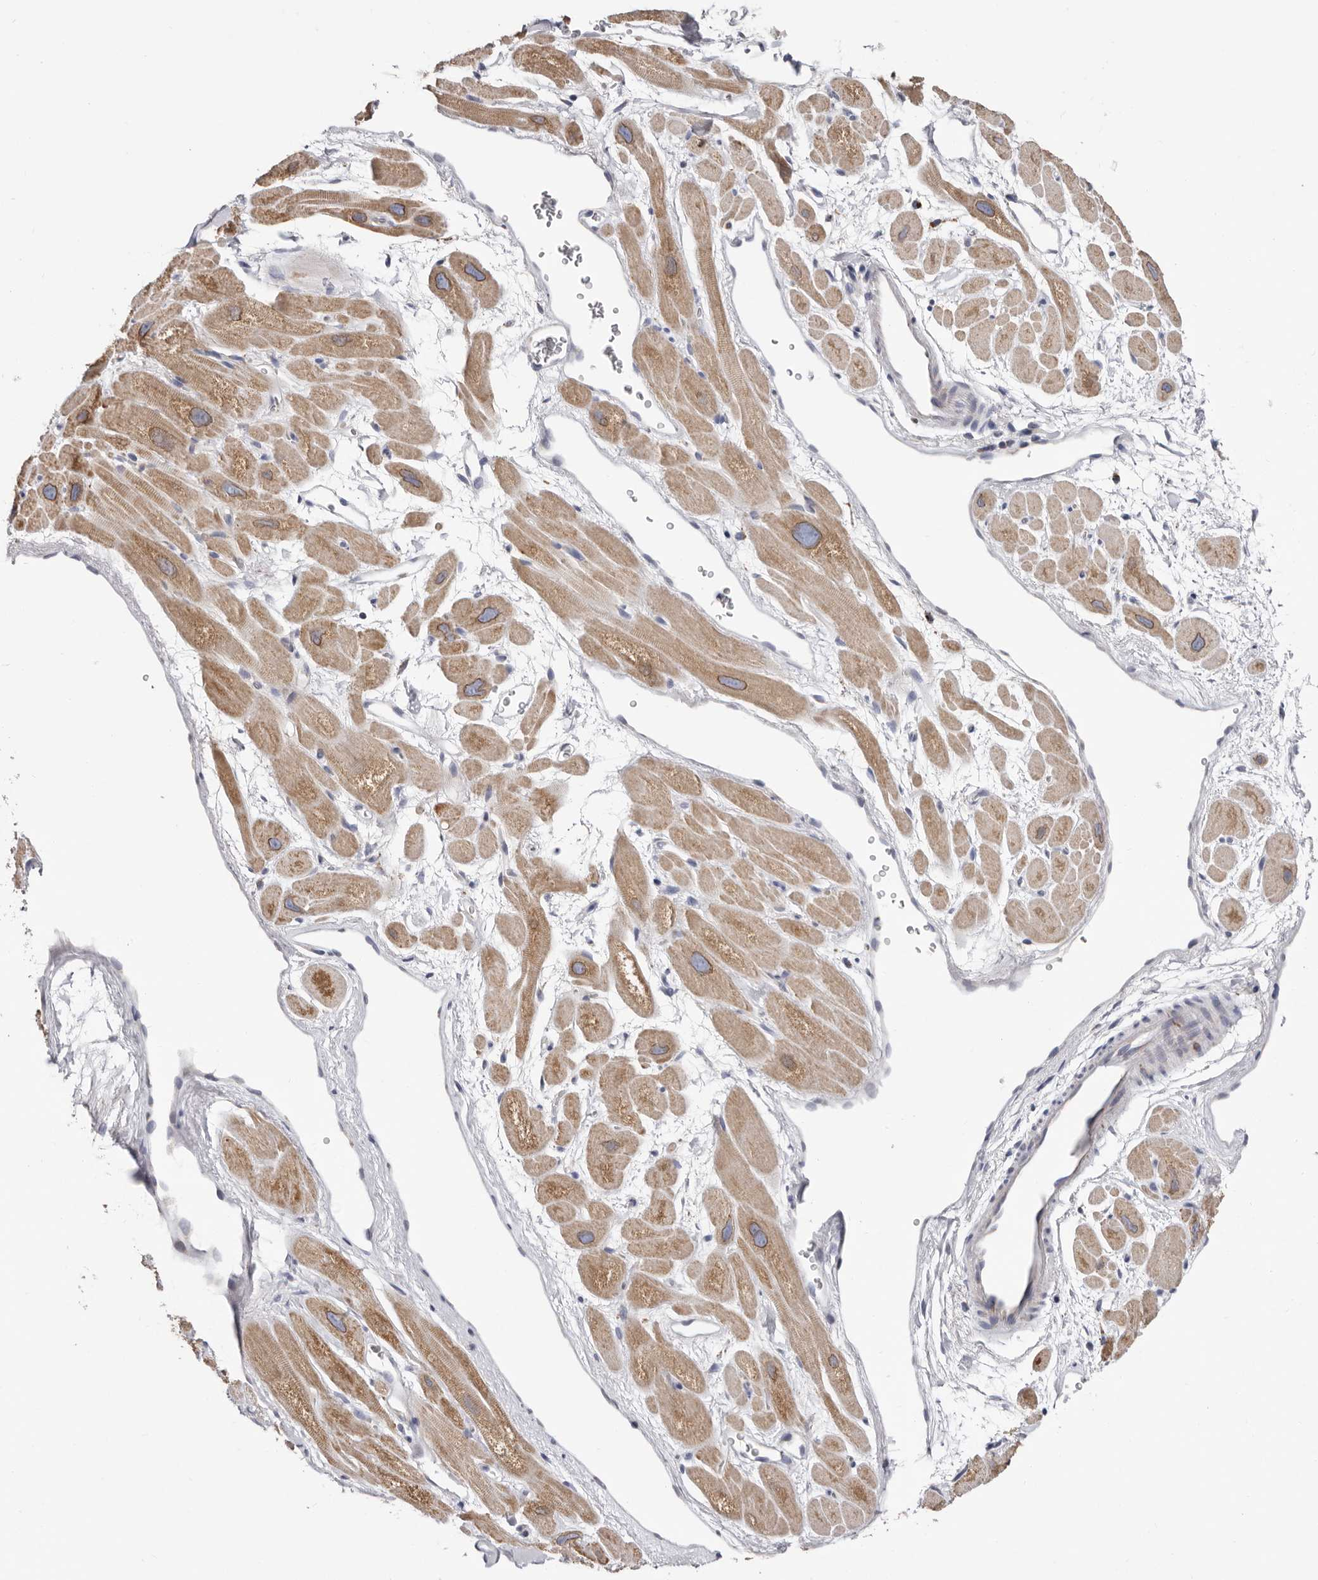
{"staining": {"intensity": "moderate", "quantity": "25%-75%", "location": "cytoplasmic/membranous"}, "tissue": "heart muscle", "cell_type": "Cardiomyocytes", "image_type": "normal", "snomed": [{"axis": "morphology", "description": "Normal tissue, NOS"}, {"axis": "topography", "description": "Heart"}], "caption": "Immunohistochemical staining of normal heart muscle shows 25%-75% levels of moderate cytoplasmic/membranous protein expression in approximately 25%-75% of cardiomyocytes. The staining was performed using DAB, with brown indicating positive protein expression. Nuclei are stained blue with hematoxylin.", "gene": "RSPO2", "patient": {"sex": "male", "age": 49}}